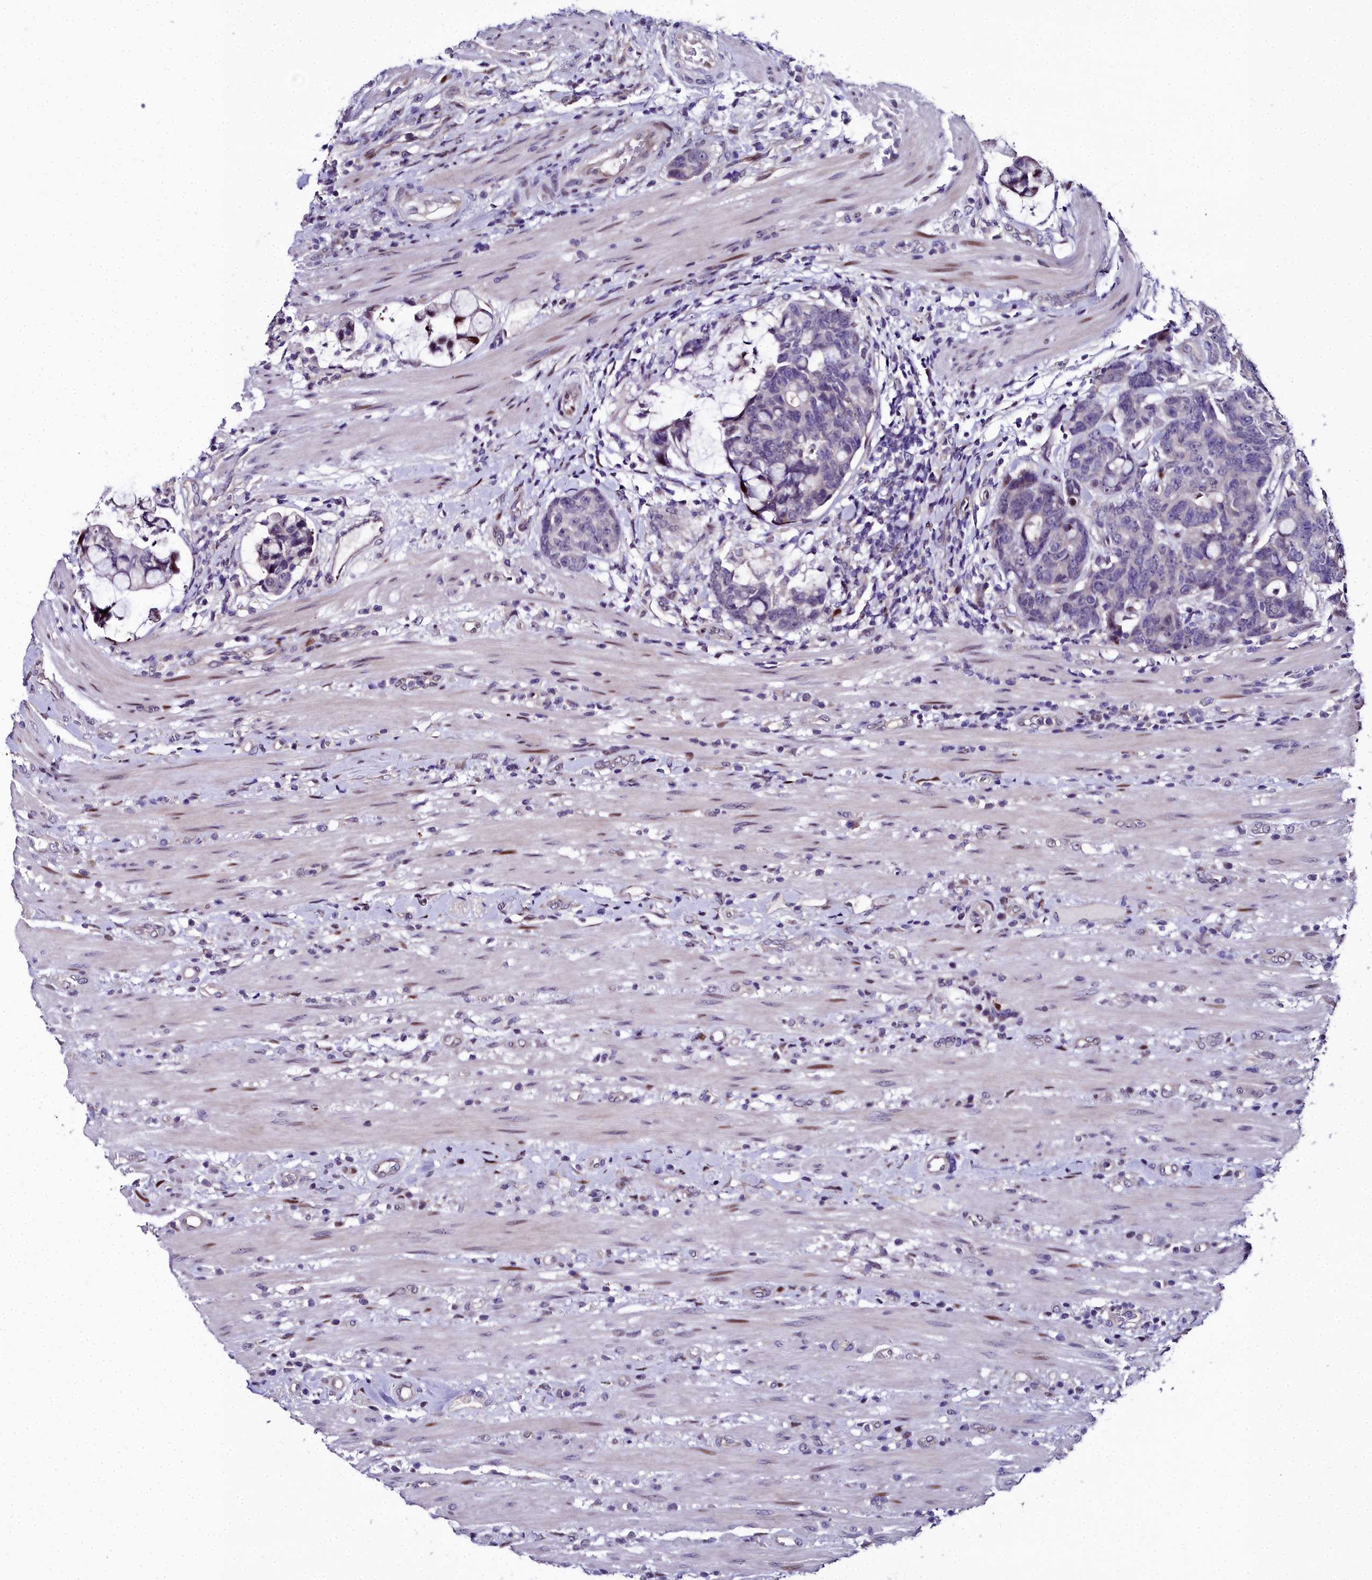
{"staining": {"intensity": "moderate", "quantity": "<25%", "location": "nuclear"}, "tissue": "colorectal cancer", "cell_type": "Tumor cells", "image_type": "cancer", "snomed": [{"axis": "morphology", "description": "Adenocarcinoma, NOS"}, {"axis": "topography", "description": "Colon"}], "caption": "Immunohistochemical staining of colorectal adenocarcinoma shows low levels of moderate nuclear protein positivity in about <25% of tumor cells.", "gene": "AP1M1", "patient": {"sex": "female", "age": 82}}